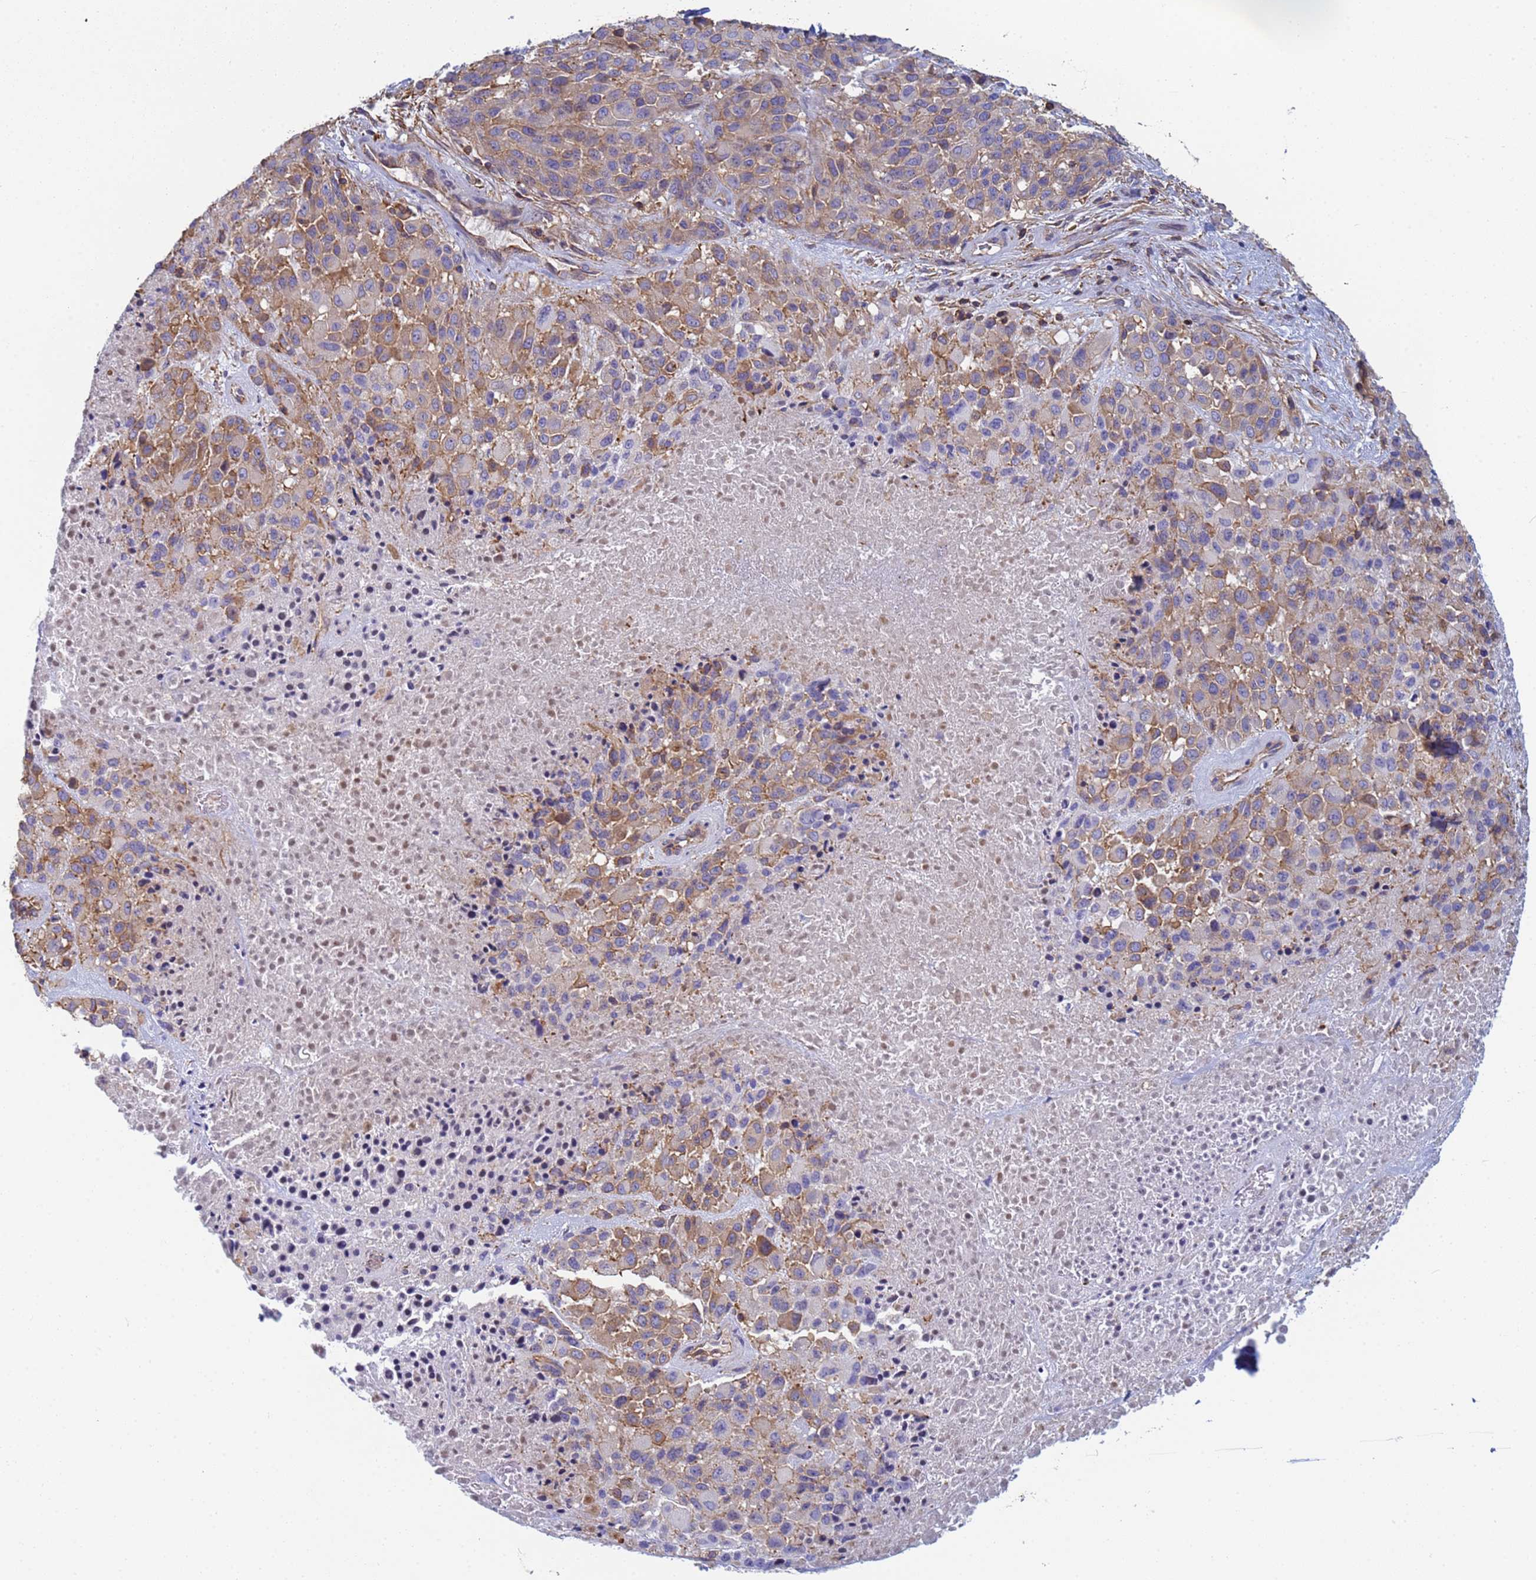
{"staining": {"intensity": "moderate", "quantity": "25%-75%", "location": "cytoplasmic/membranous"}, "tissue": "melanoma", "cell_type": "Tumor cells", "image_type": "cancer", "snomed": [{"axis": "morphology", "description": "Malignant melanoma, Metastatic site"}, {"axis": "topography", "description": "Skin"}], "caption": "Melanoma was stained to show a protein in brown. There is medium levels of moderate cytoplasmic/membranous expression in approximately 25%-75% of tumor cells. The staining was performed using DAB (3,3'-diaminobenzidine) to visualize the protein expression in brown, while the nuclei were stained in blue with hematoxylin (Magnification: 20x).", "gene": "ZNG1B", "patient": {"sex": "female", "age": 81}}